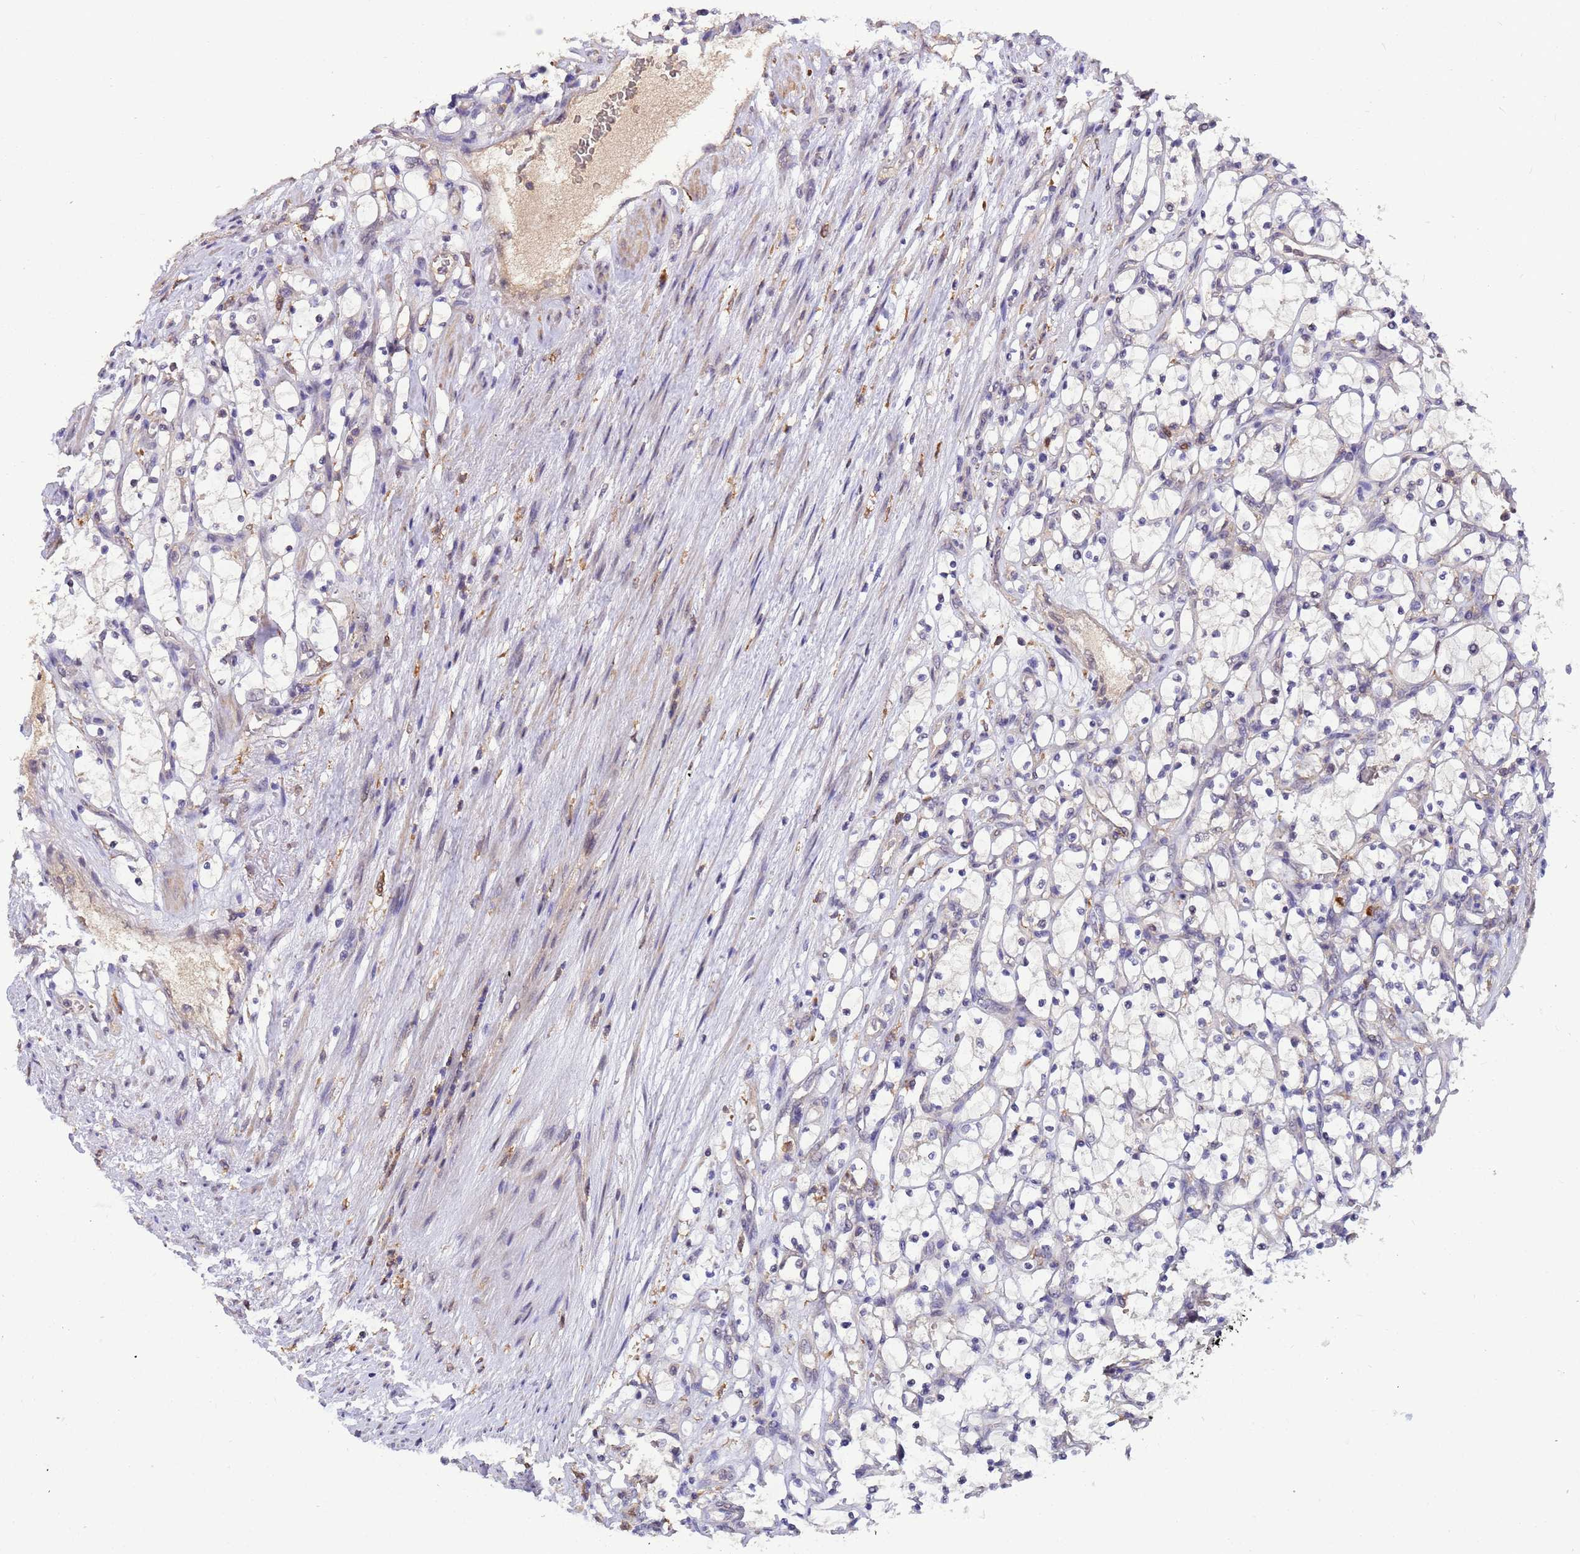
{"staining": {"intensity": "negative", "quantity": "none", "location": "none"}, "tissue": "renal cancer", "cell_type": "Tumor cells", "image_type": "cancer", "snomed": [{"axis": "morphology", "description": "Adenocarcinoma, NOS"}, {"axis": "topography", "description": "Kidney"}], "caption": "Renal adenocarcinoma was stained to show a protein in brown. There is no significant positivity in tumor cells.", "gene": "AMPD3", "patient": {"sex": "female", "age": 69}}